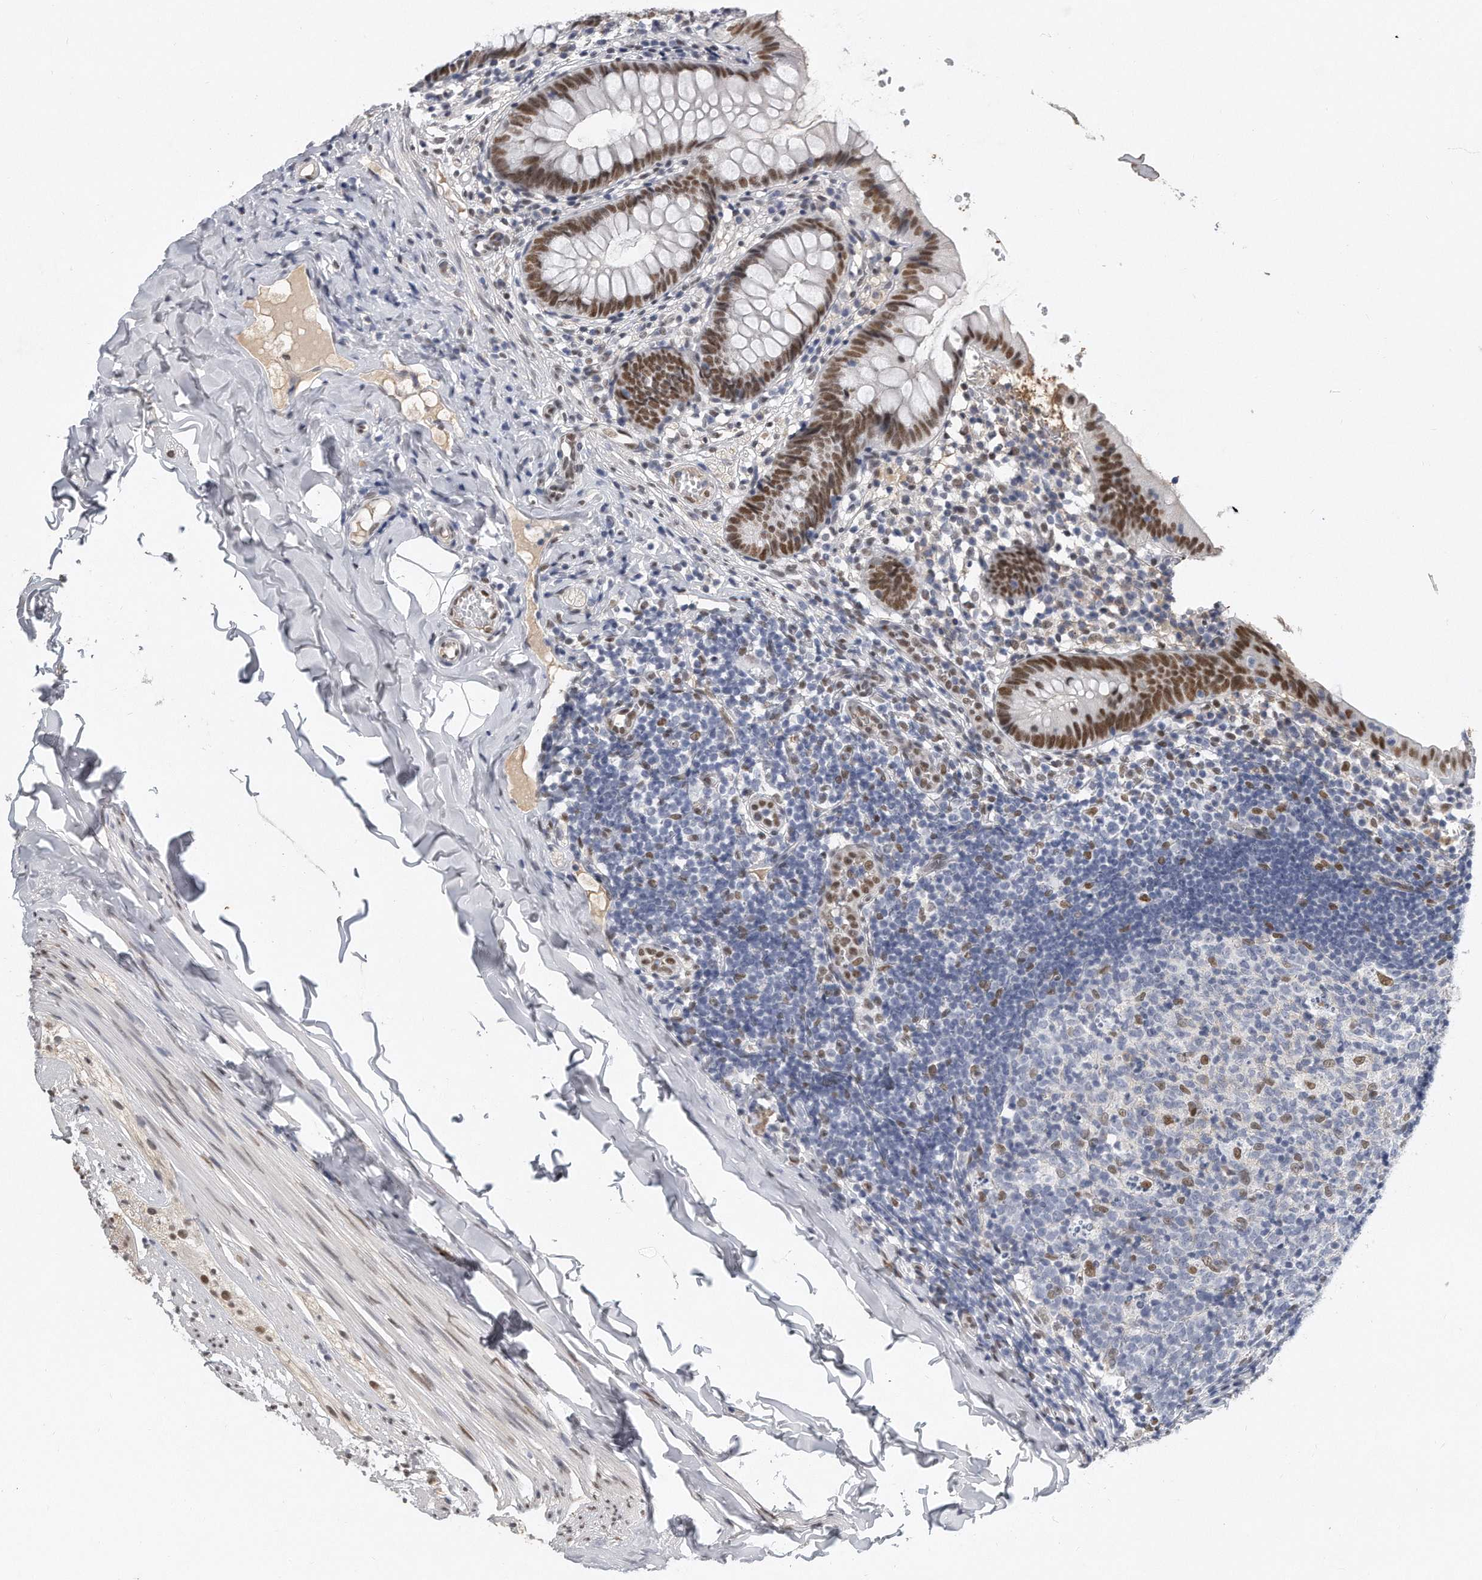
{"staining": {"intensity": "strong", "quantity": ">75%", "location": "nuclear"}, "tissue": "appendix", "cell_type": "Glandular cells", "image_type": "normal", "snomed": [{"axis": "morphology", "description": "Normal tissue, NOS"}, {"axis": "topography", "description": "Appendix"}], "caption": "An immunohistochemistry (IHC) micrograph of normal tissue is shown. Protein staining in brown shows strong nuclear positivity in appendix within glandular cells.", "gene": "CTBP2", "patient": {"sex": "male", "age": 8}}